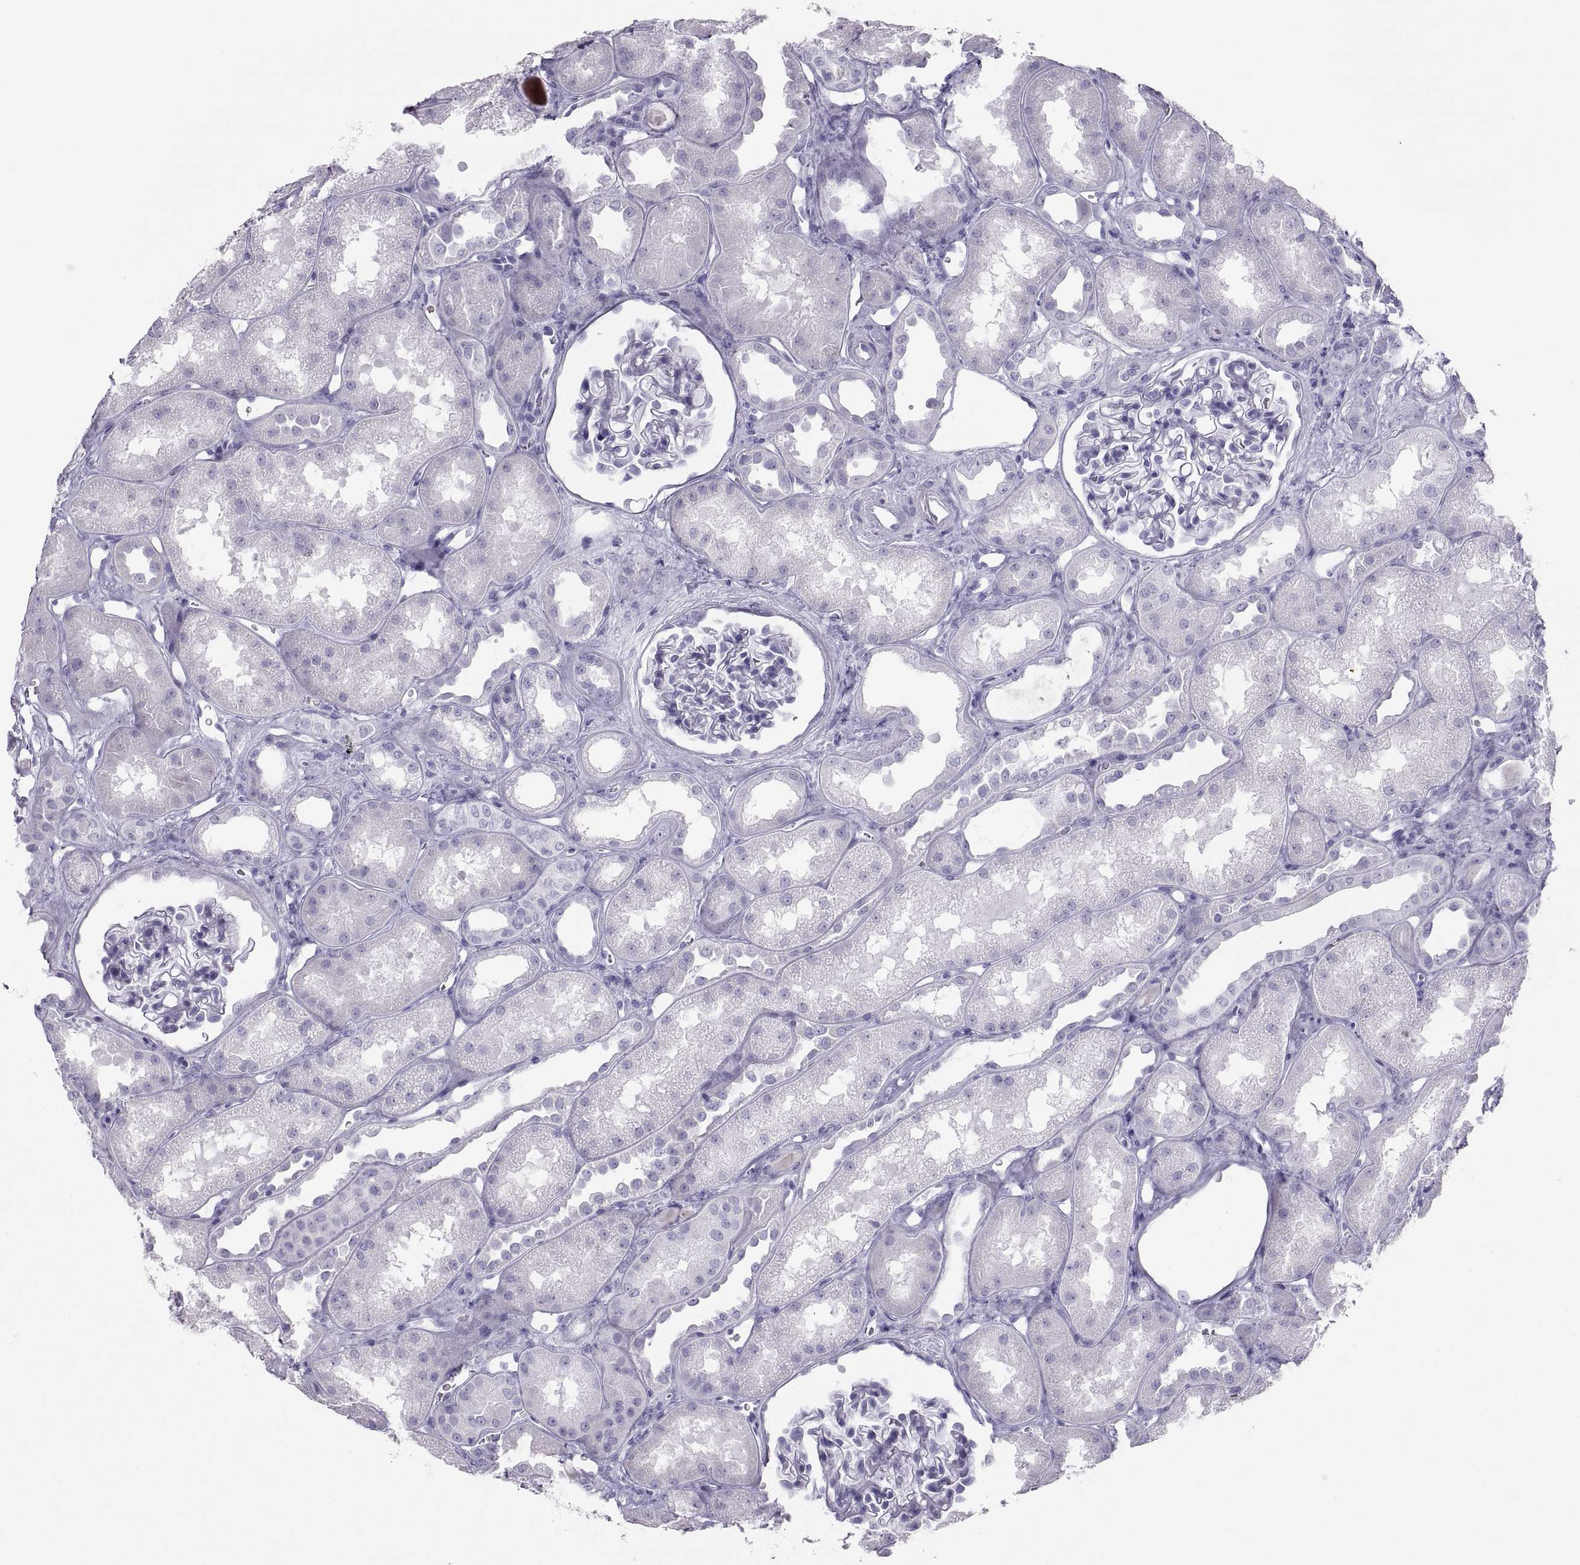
{"staining": {"intensity": "negative", "quantity": "none", "location": "none"}, "tissue": "kidney", "cell_type": "Cells in glomeruli", "image_type": "normal", "snomed": [{"axis": "morphology", "description": "Normal tissue, NOS"}, {"axis": "topography", "description": "Kidney"}], "caption": "The photomicrograph demonstrates no significant expression in cells in glomeruli of kidney. (Stains: DAB (3,3'-diaminobenzidine) IHC with hematoxylin counter stain, Microscopy: brightfield microscopy at high magnification).", "gene": "SEMG1", "patient": {"sex": "male", "age": 61}}